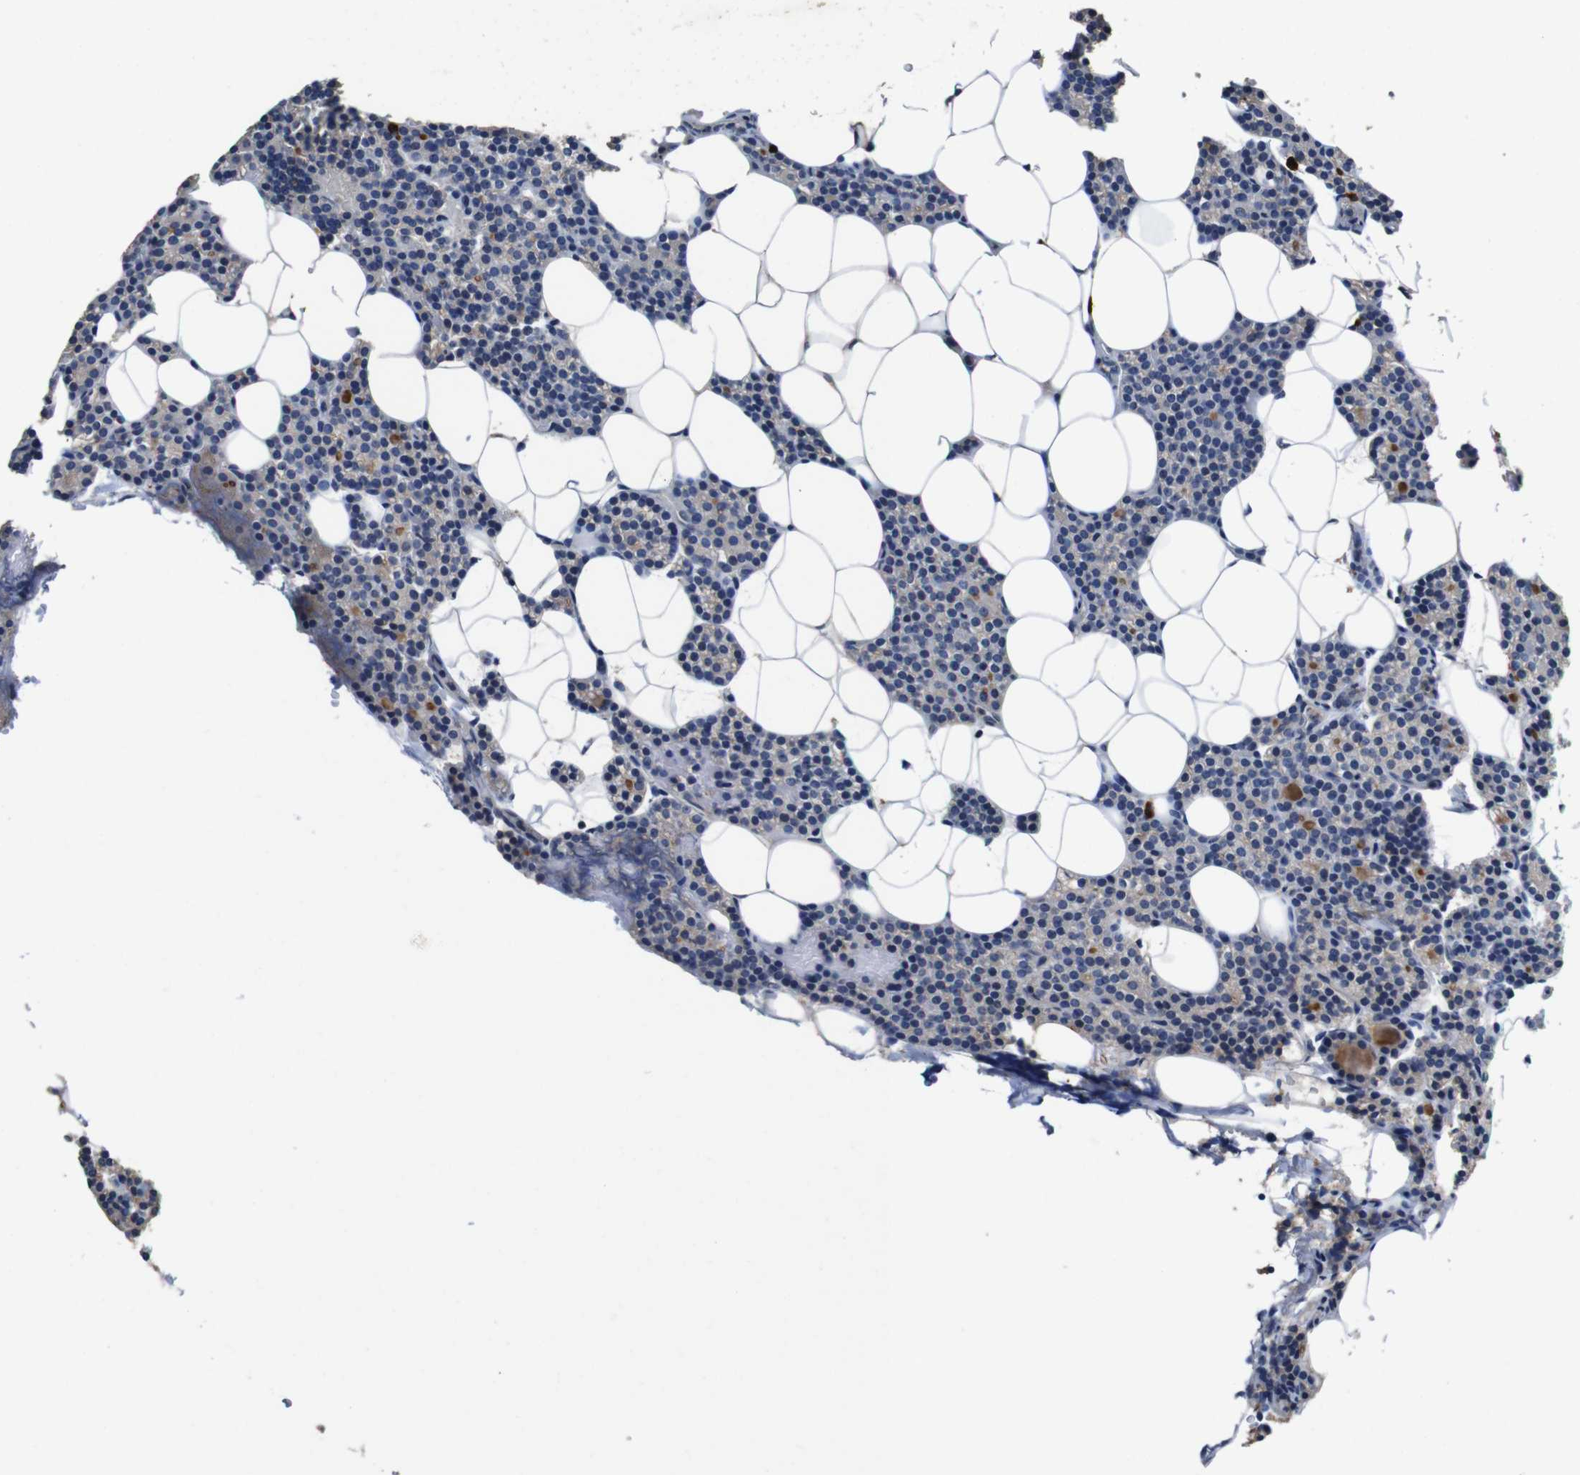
{"staining": {"intensity": "weak", "quantity": ">75%", "location": "cytoplasmic/membranous"}, "tissue": "parathyroid gland", "cell_type": "Glandular cells", "image_type": "normal", "snomed": [{"axis": "morphology", "description": "Normal tissue, NOS"}, {"axis": "morphology", "description": "Adenoma, NOS"}, {"axis": "topography", "description": "Parathyroid gland"}], "caption": "Benign parathyroid gland reveals weak cytoplasmic/membranous expression in approximately >75% of glandular cells, visualized by immunohistochemistry.", "gene": "GLIPR1", "patient": {"sex": "female", "age": 51}}